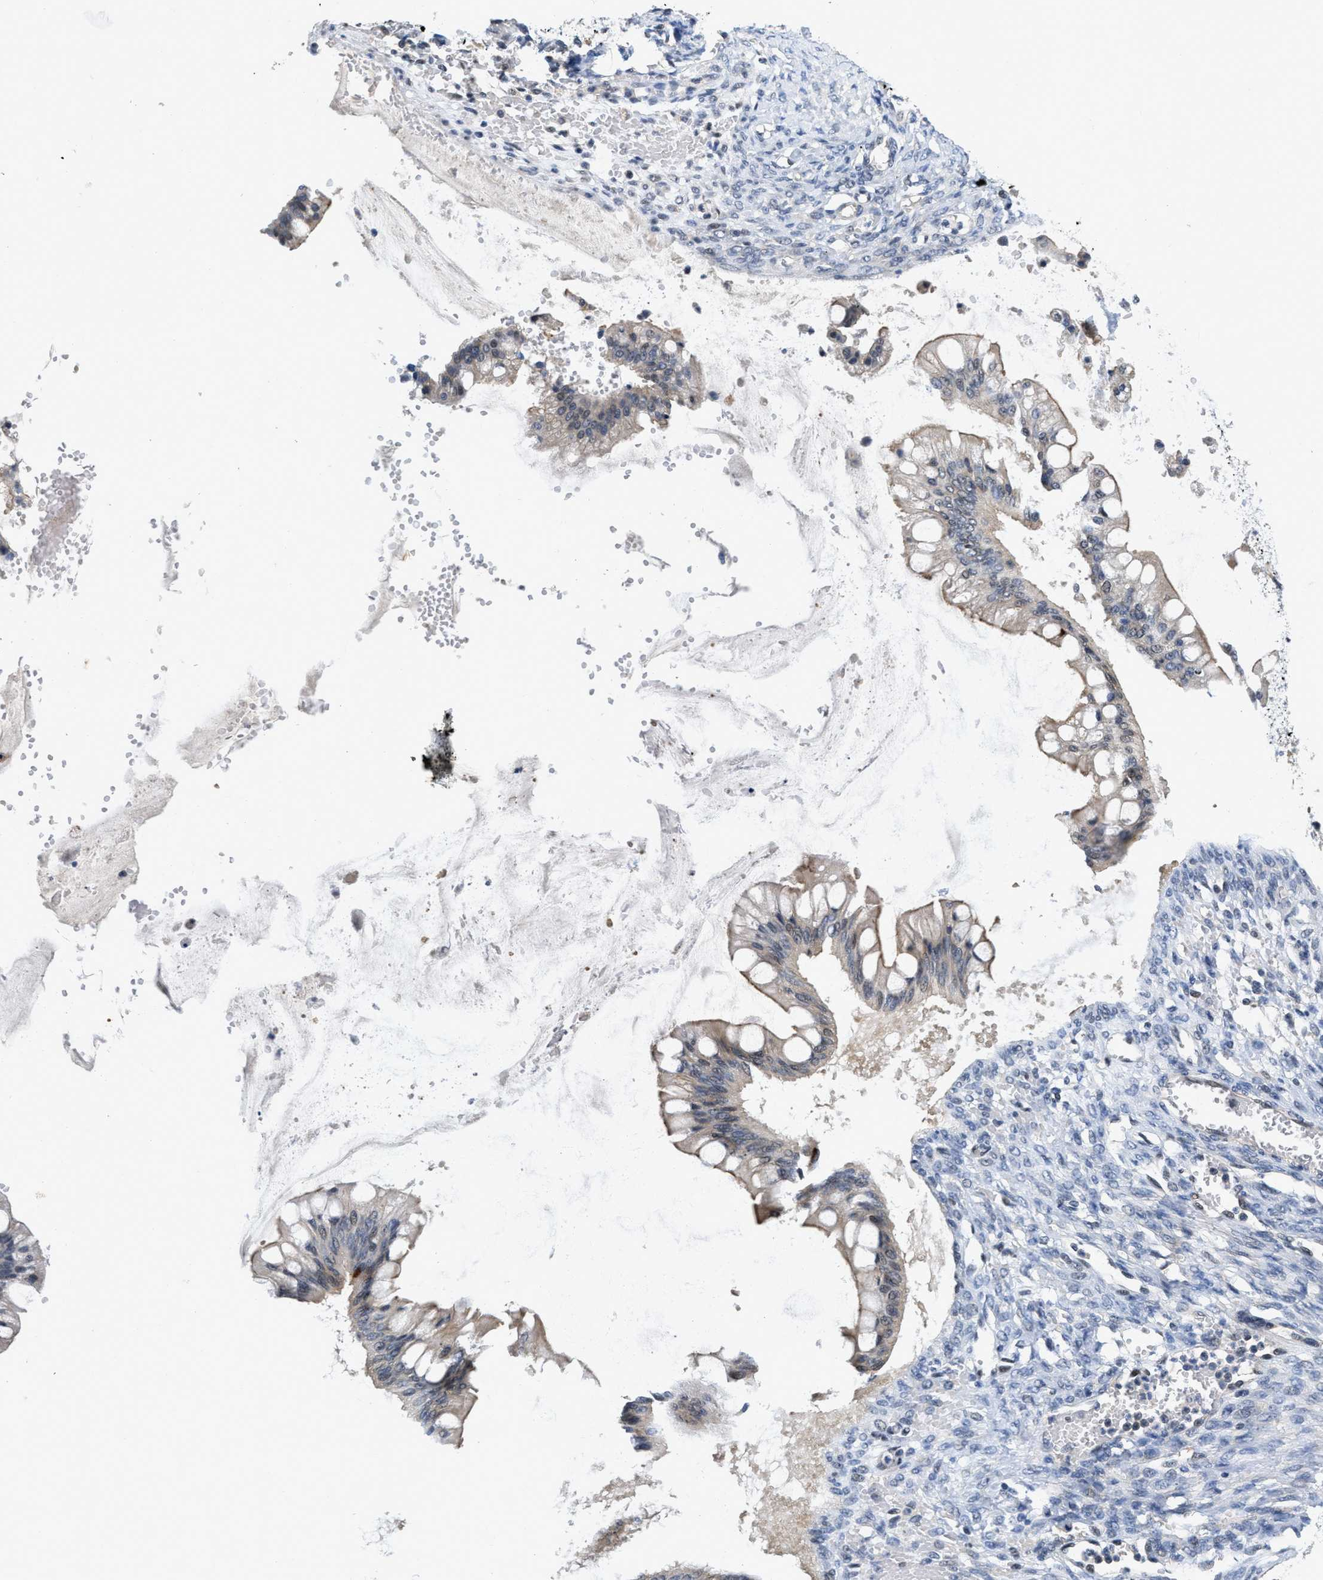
{"staining": {"intensity": "weak", "quantity": "<25%", "location": "cytoplasmic/membranous"}, "tissue": "ovarian cancer", "cell_type": "Tumor cells", "image_type": "cancer", "snomed": [{"axis": "morphology", "description": "Cystadenocarcinoma, mucinous, NOS"}, {"axis": "topography", "description": "Ovary"}], "caption": "This is an immunohistochemistry image of human ovarian cancer (mucinous cystadenocarcinoma). There is no positivity in tumor cells.", "gene": "VIP", "patient": {"sex": "female", "age": 73}}